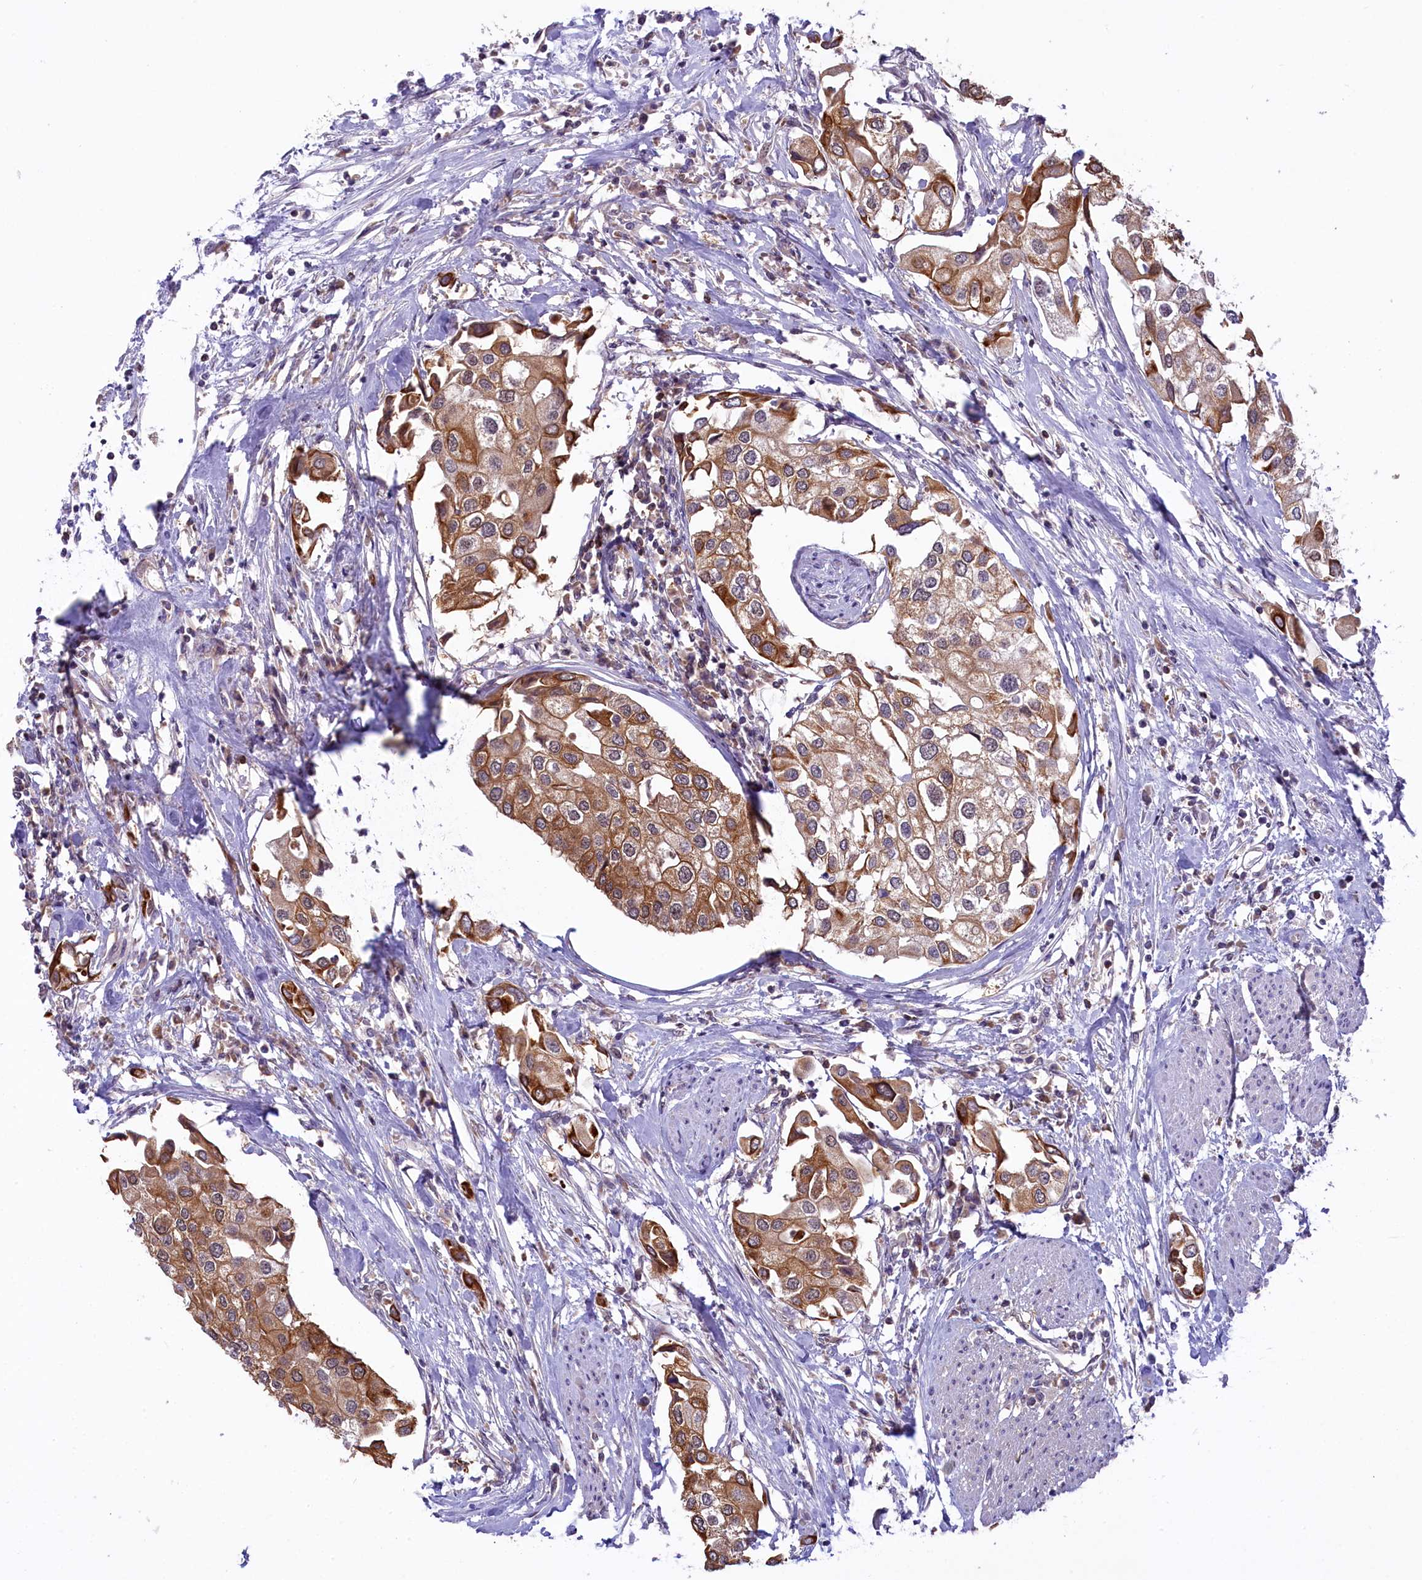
{"staining": {"intensity": "moderate", "quantity": ">75%", "location": "cytoplasmic/membranous"}, "tissue": "urothelial cancer", "cell_type": "Tumor cells", "image_type": "cancer", "snomed": [{"axis": "morphology", "description": "Urothelial carcinoma, High grade"}, {"axis": "topography", "description": "Urinary bladder"}], "caption": "Urothelial carcinoma (high-grade) stained with a brown dye demonstrates moderate cytoplasmic/membranous positive positivity in about >75% of tumor cells.", "gene": "CARD8", "patient": {"sex": "male", "age": 64}}